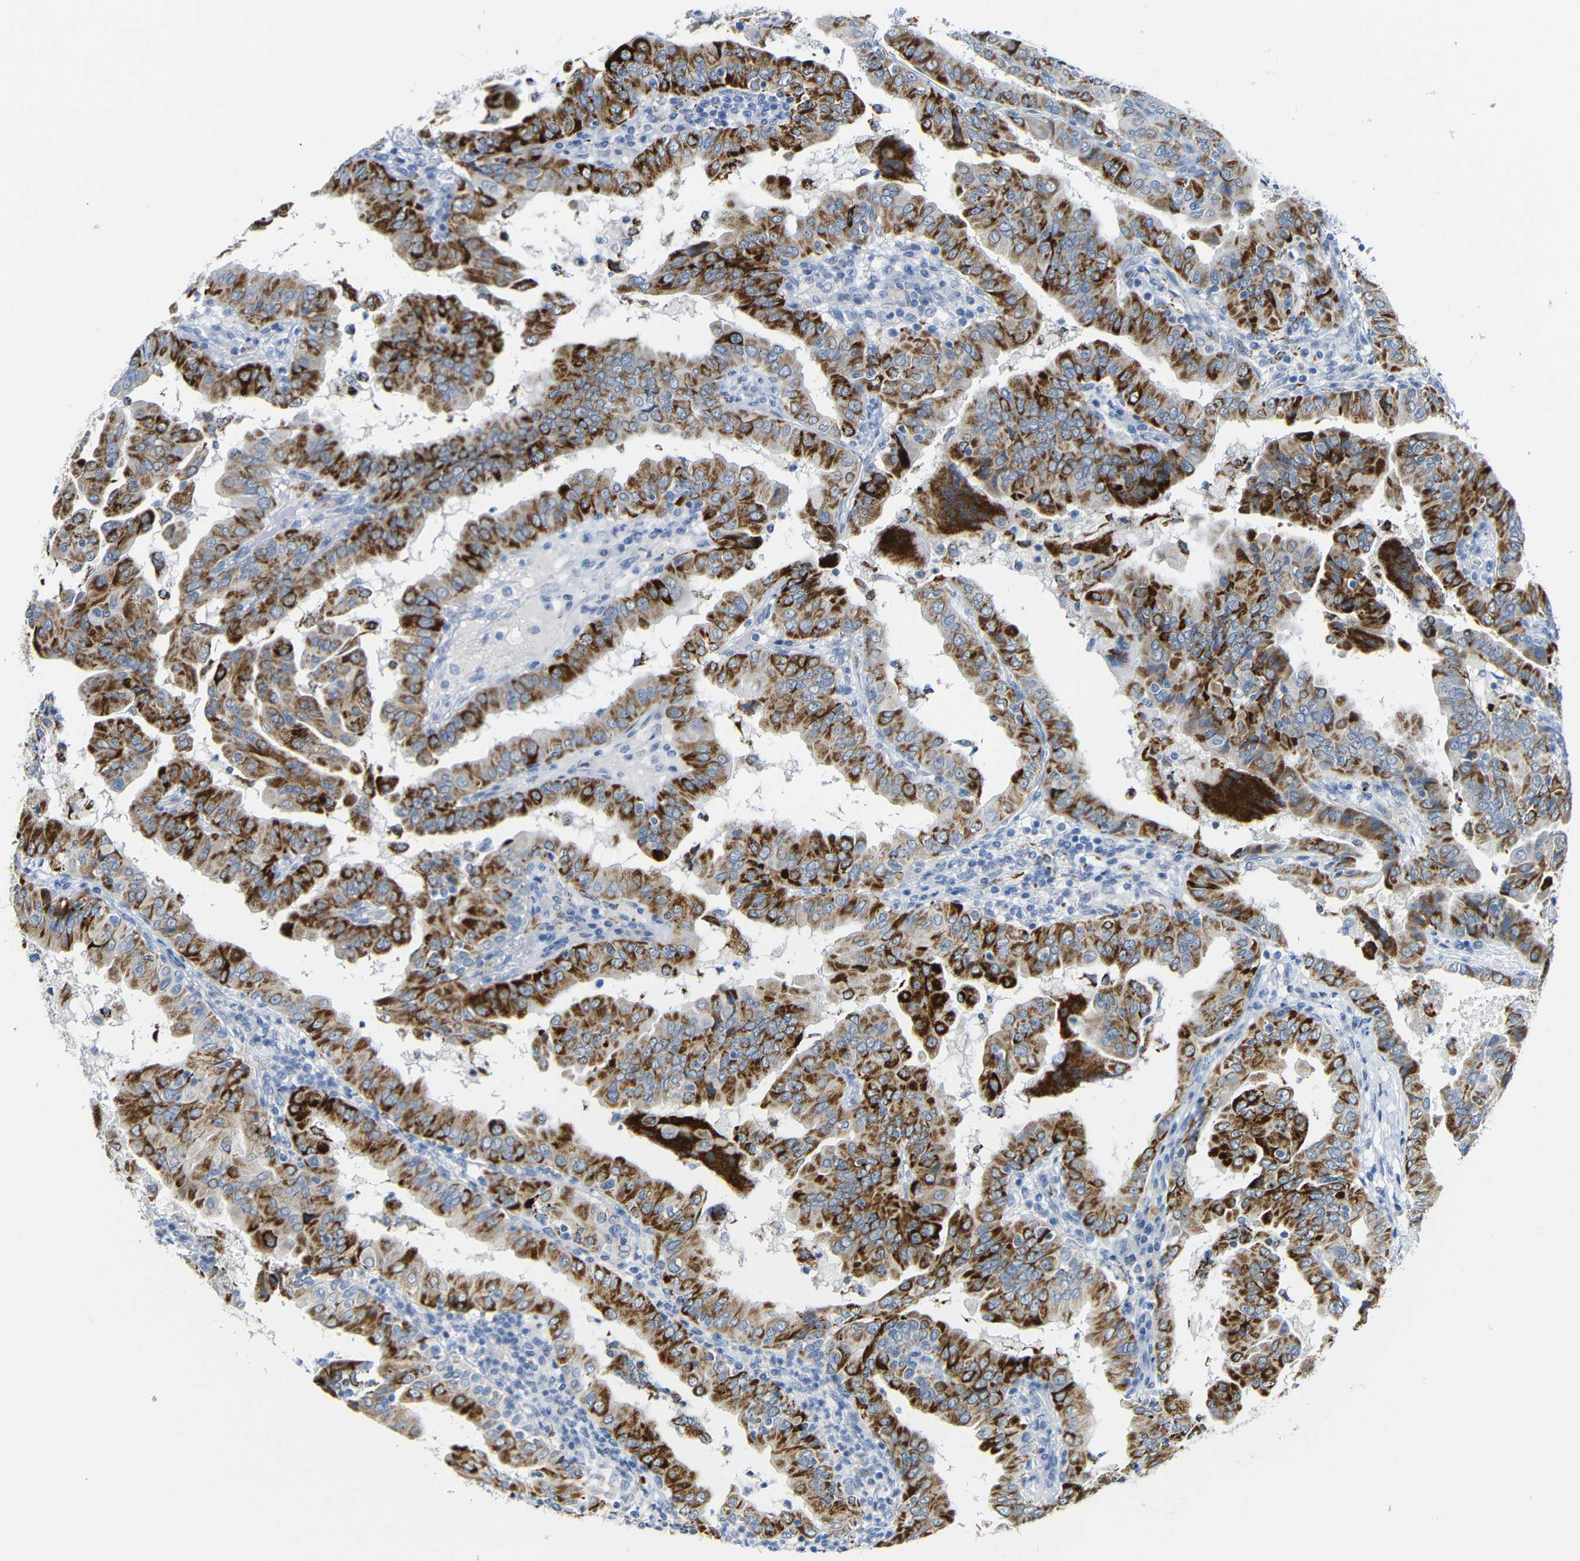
{"staining": {"intensity": "strong", "quantity": "25%-75%", "location": "cytoplasmic/membranous"}, "tissue": "thyroid cancer", "cell_type": "Tumor cells", "image_type": "cancer", "snomed": [{"axis": "morphology", "description": "Papillary adenocarcinoma, NOS"}, {"axis": "topography", "description": "Thyroid gland"}], "caption": "Strong cytoplasmic/membranous staining for a protein is appreciated in about 25%-75% of tumor cells of papillary adenocarcinoma (thyroid) using immunohistochemistry.", "gene": "C15orf48", "patient": {"sex": "male", "age": 33}}